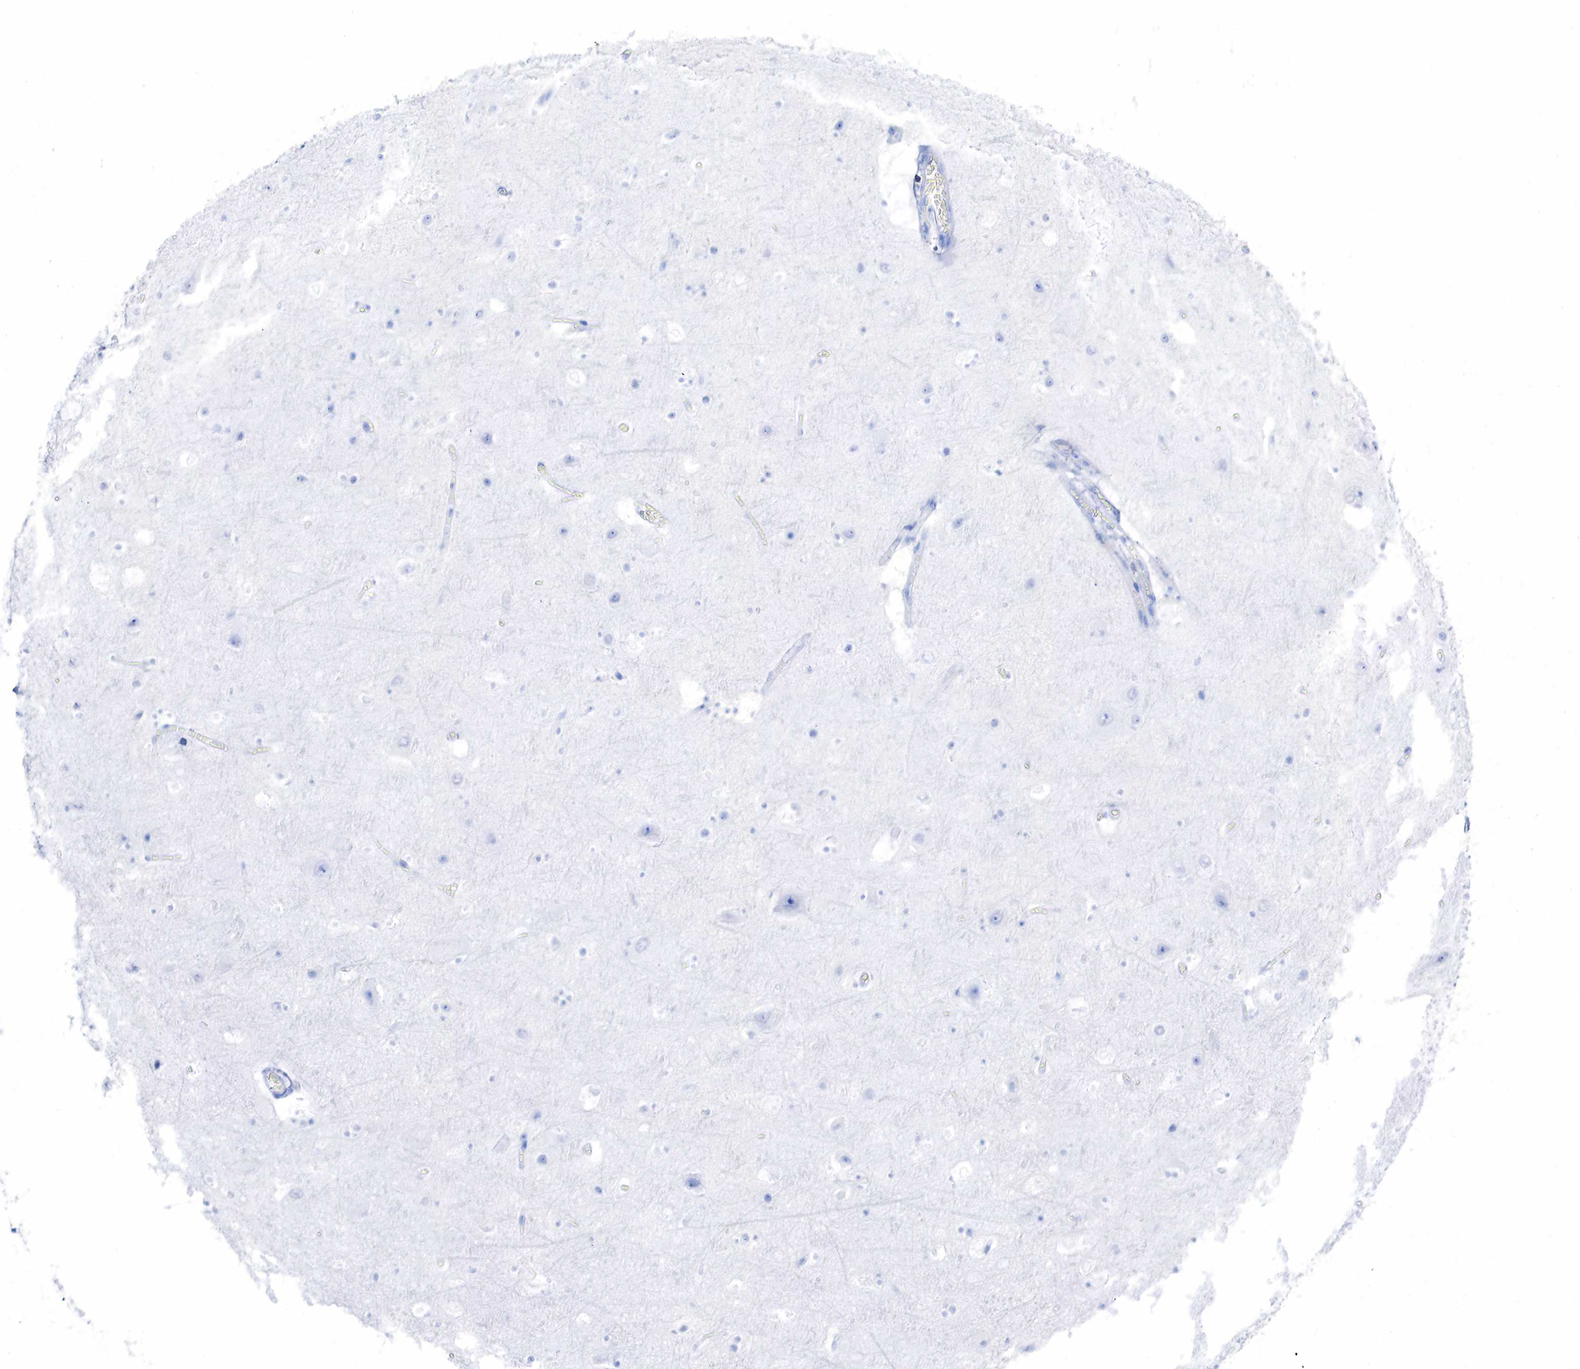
{"staining": {"intensity": "negative", "quantity": "none", "location": "none"}, "tissue": "cerebral cortex", "cell_type": "Endothelial cells", "image_type": "normal", "snomed": [{"axis": "morphology", "description": "Normal tissue, NOS"}, {"axis": "topography", "description": "Cerebral cortex"}], "caption": "IHC photomicrograph of unremarkable cerebral cortex stained for a protein (brown), which reveals no expression in endothelial cells. (DAB IHC, high magnification).", "gene": "ESR1", "patient": {"sex": "male", "age": 45}}